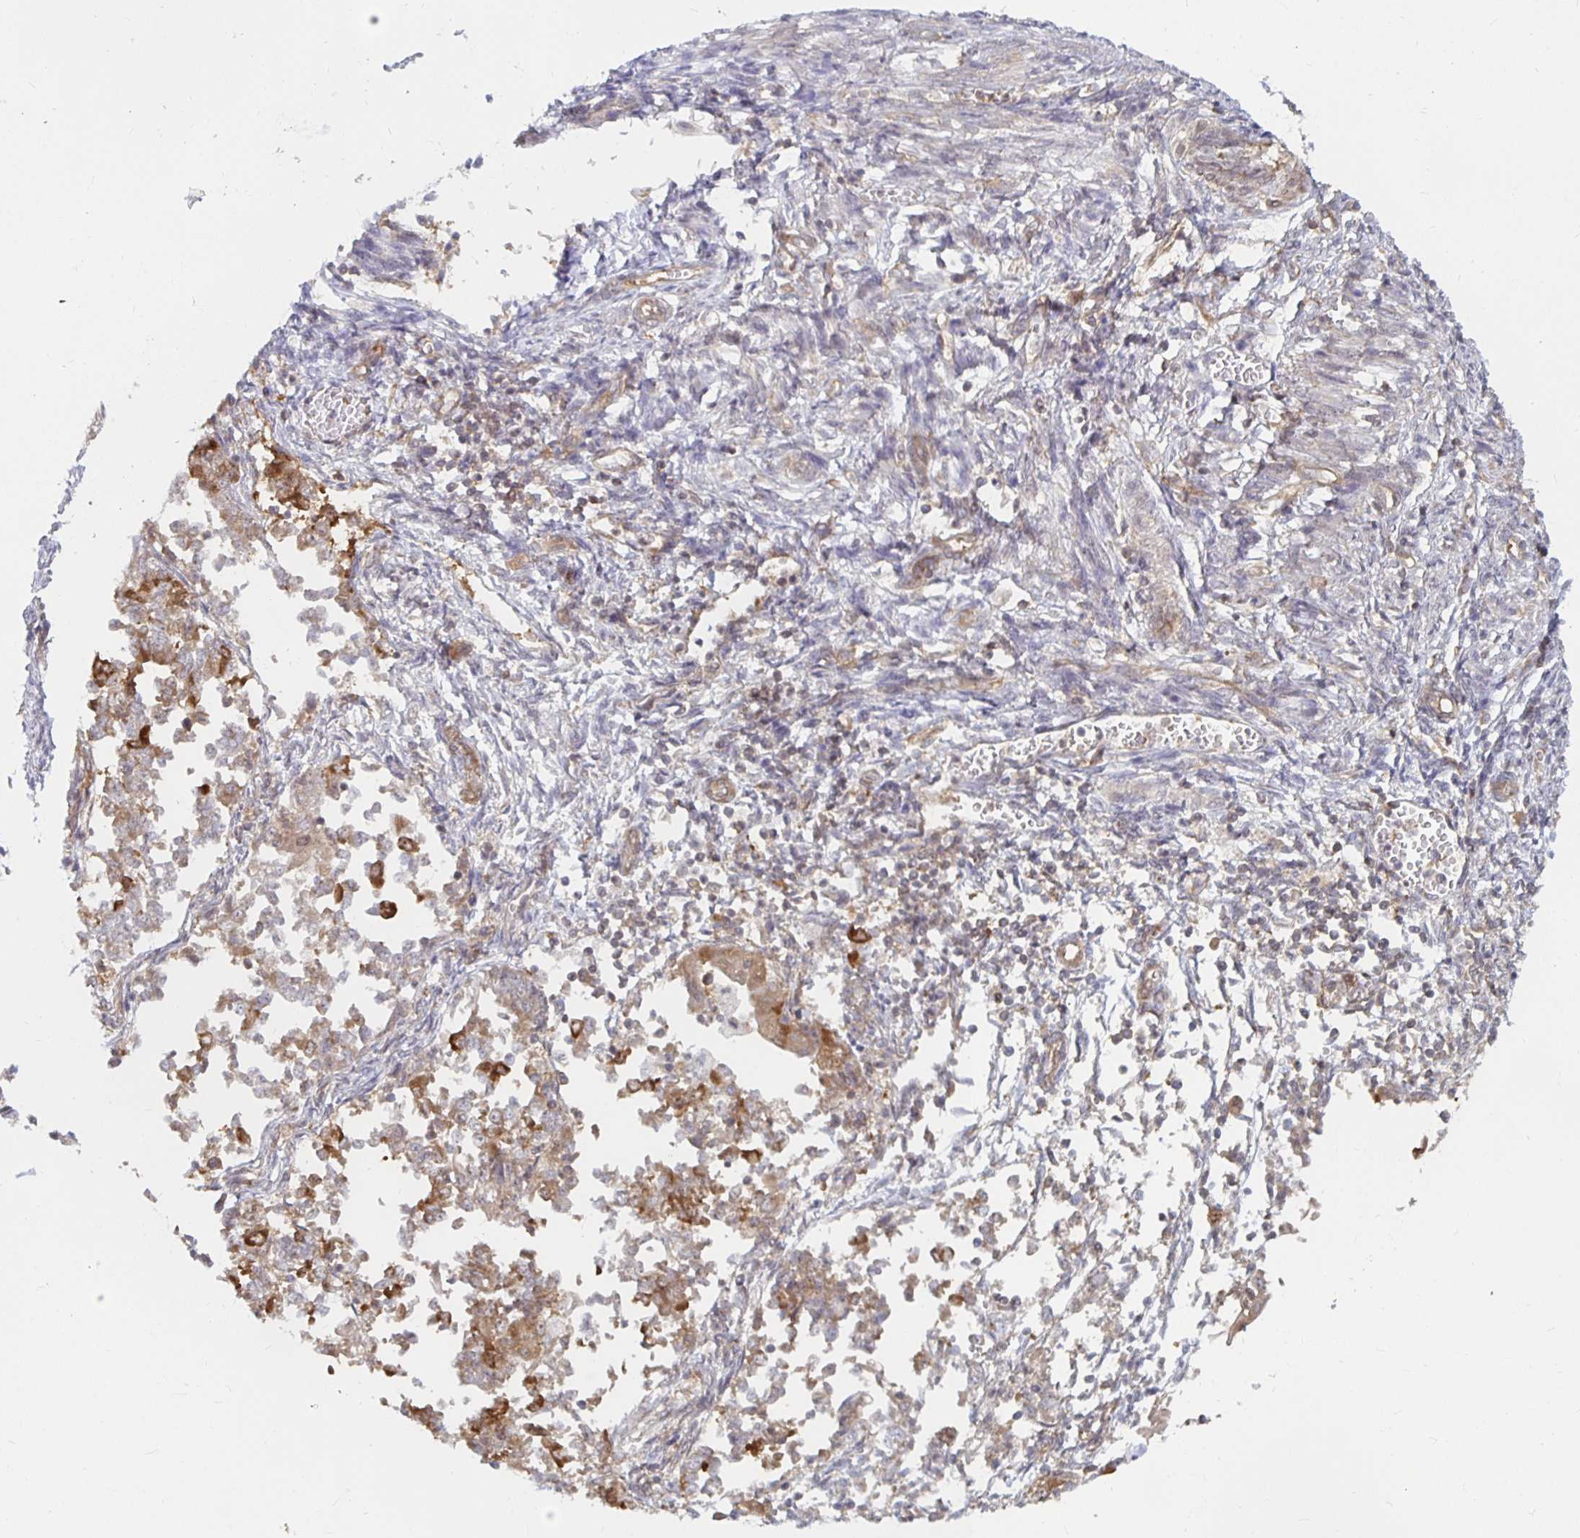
{"staining": {"intensity": "moderate", "quantity": ">75%", "location": "cytoplasmic/membranous"}, "tissue": "endometrial cancer", "cell_type": "Tumor cells", "image_type": "cancer", "snomed": [{"axis": "morphology", "description": "Adenocarcinoma, NOS"}, {"axis": "topography", "description": "Endometrium"}], "caption": "A micrograph of endometrial cancer (adenocarcinoma) stained for a protein reveals moderate cytoplasmic/membranous brown staining in tumor cells.", "gene": "PDAP1", "patient": {"sex": "female", "age": 65}}